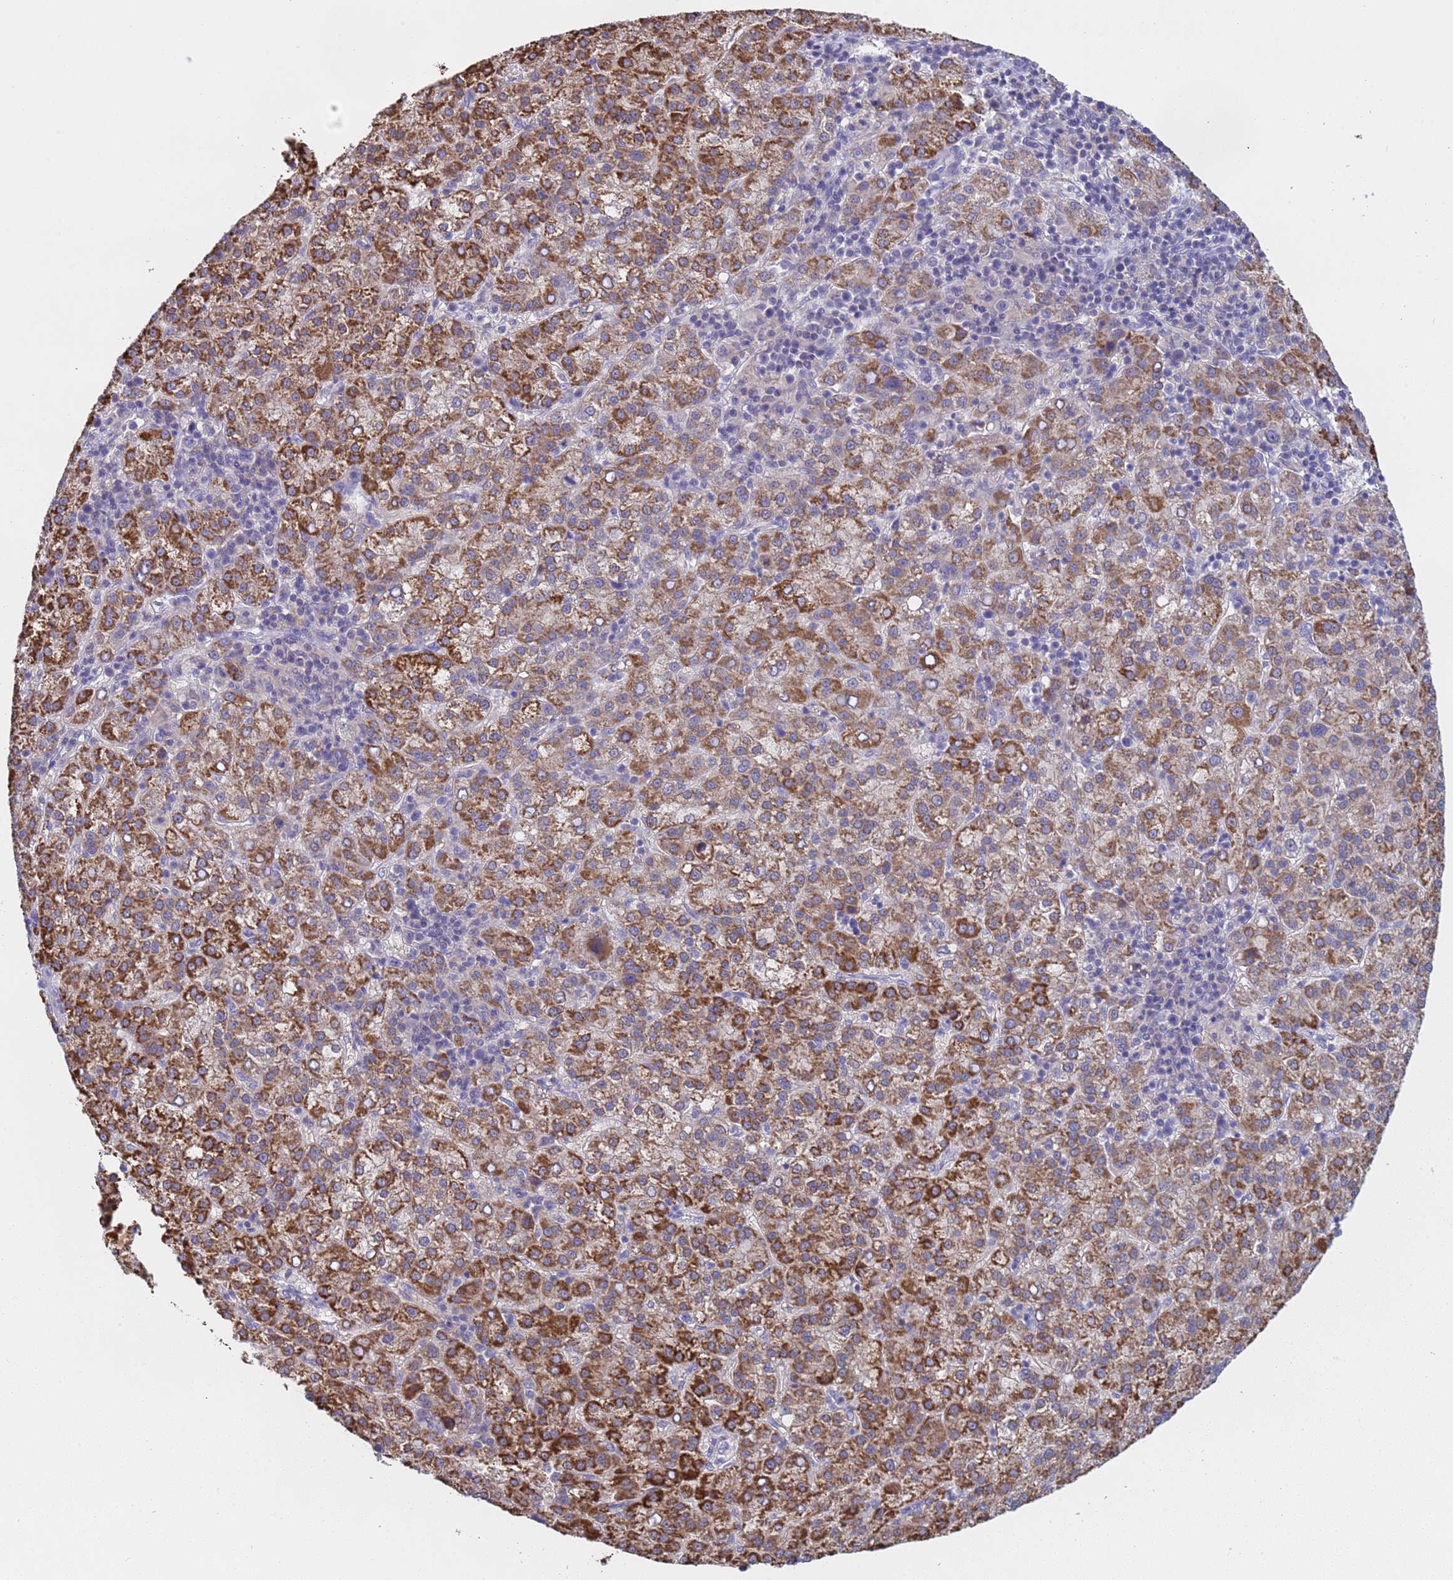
{"staining": {"intensity": "strong", "quantity": ">75%", "location": "cytoplasmic/membranous"}, "tissue": "liver cancer", "cell_type": "Tumor cells", "image_type": "cancer", "snomed": [{"axis": "morphology", "description": "Carcinoma, Hepatocellular, NOS"}, {"axis": "topography", "description": "Liver"}], "caption": "This is a photomicrograph of IHC staining of liver cancer, which shows strong expression in the cytoplasmic/membranous of tumor cells.", "gene": "CAPN7", "patient": {"sex": "female", "age": 58}}